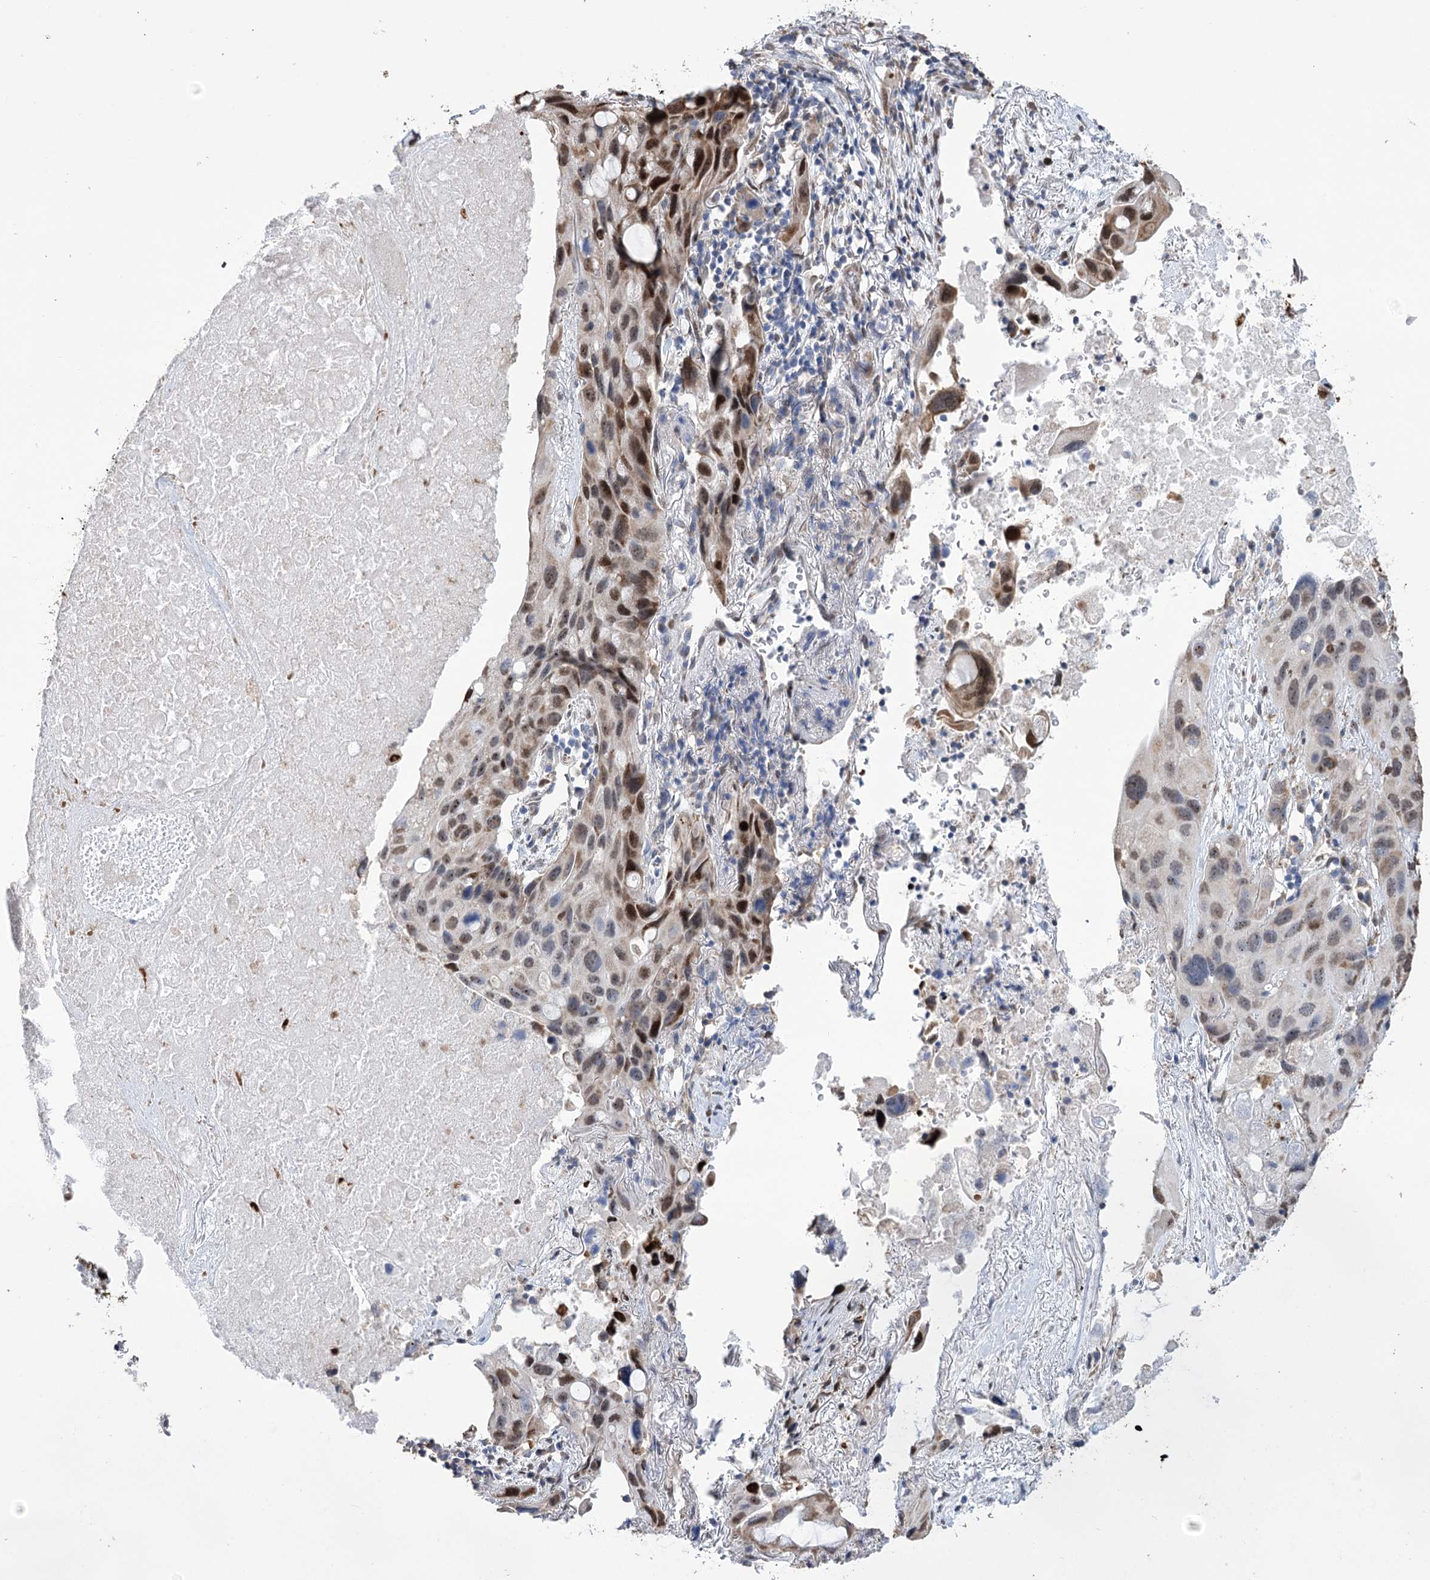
{"staining": {"intensity": "moderate", "quantity": "25%-75%", "location": "cytoplasmic/membranous,nuclear"}, "tissue": "lung cancer", "cell_type": "Tumor cells", "image_type": "cancer", "snomed": [{"axis": "morphology", "description": "Squamous cell carcinoma, NOS"}, {"axis": "topography", "description": "Lung"}], "caption": "An immunohistochemistry micrograph of tumor tissue is shown. Protein staining in brown highlights moderate cytoplasmic/membranous and nuclear positivity in lung cancer within tumor cells. The staining is performed using DAB brown chromogen to label protein expression. The nuclei are counter-stained blue using hematoxylin.", "gene": "NFU1", "patient": {"sex": "female", "age": 73}}